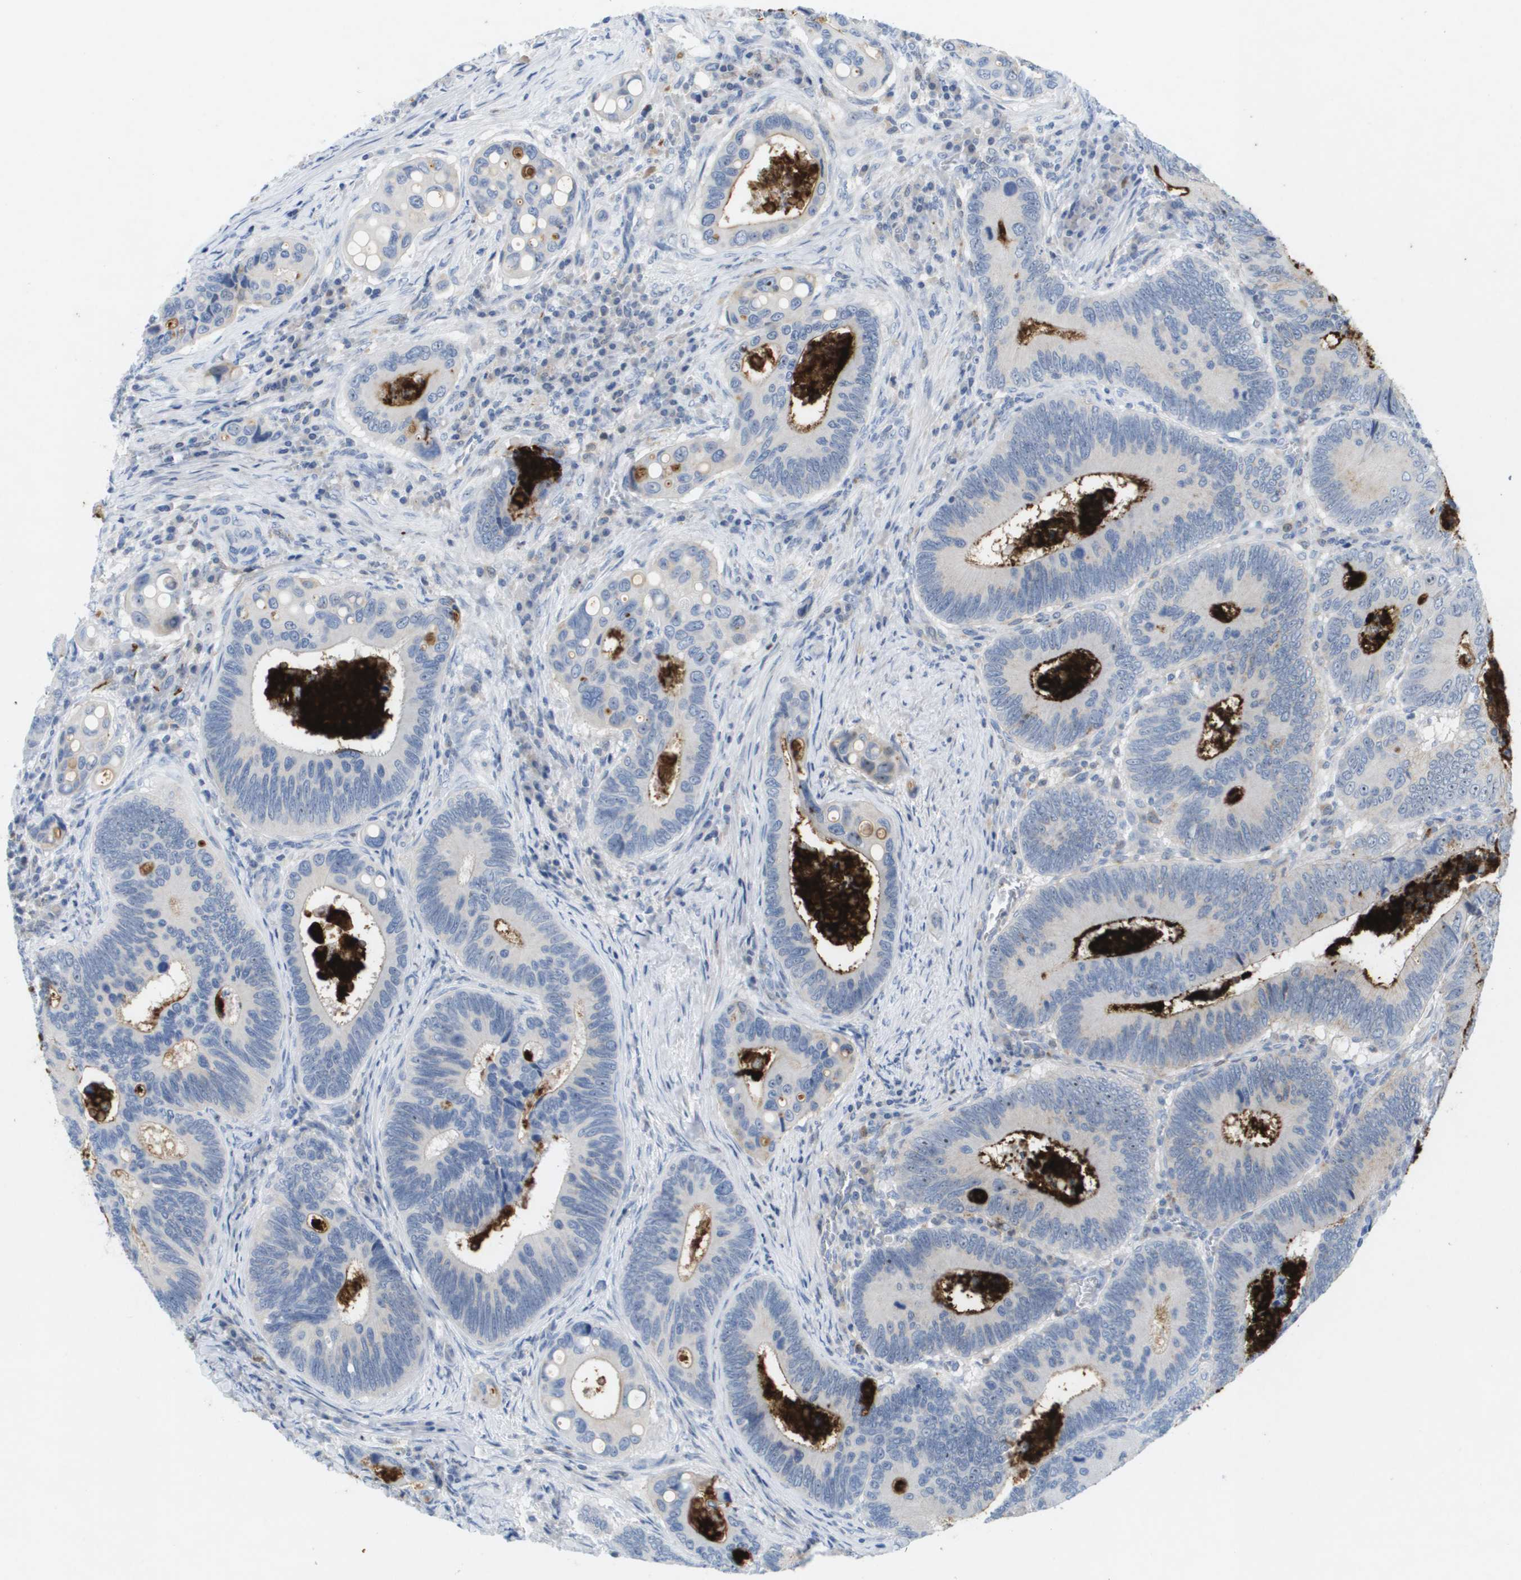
{"staining": {"intensity": "moderate", "quantity": "<25%", "location": "cytoplasmic/membranous"}, "tissue": "colorectal cancer", "cell_type": "Tumor cells", "image_type": "cancer", "snomed": [{"axis": "morphology", "description": "Inflammation, NOS"}, {"axis": "morphology", "description": "Adenocarcinoma, NOS"}, {"axis": "topography", "description": "Colon"}], "caption": "Protein expression analysis of human colorectal cancer (adenocarcinoma) reveals moderate cytoplasmic/membranous expression in approximately <25% of tumor cells.", "gene": "LIPG", "patient": {"sex": "male", "age": 72}}